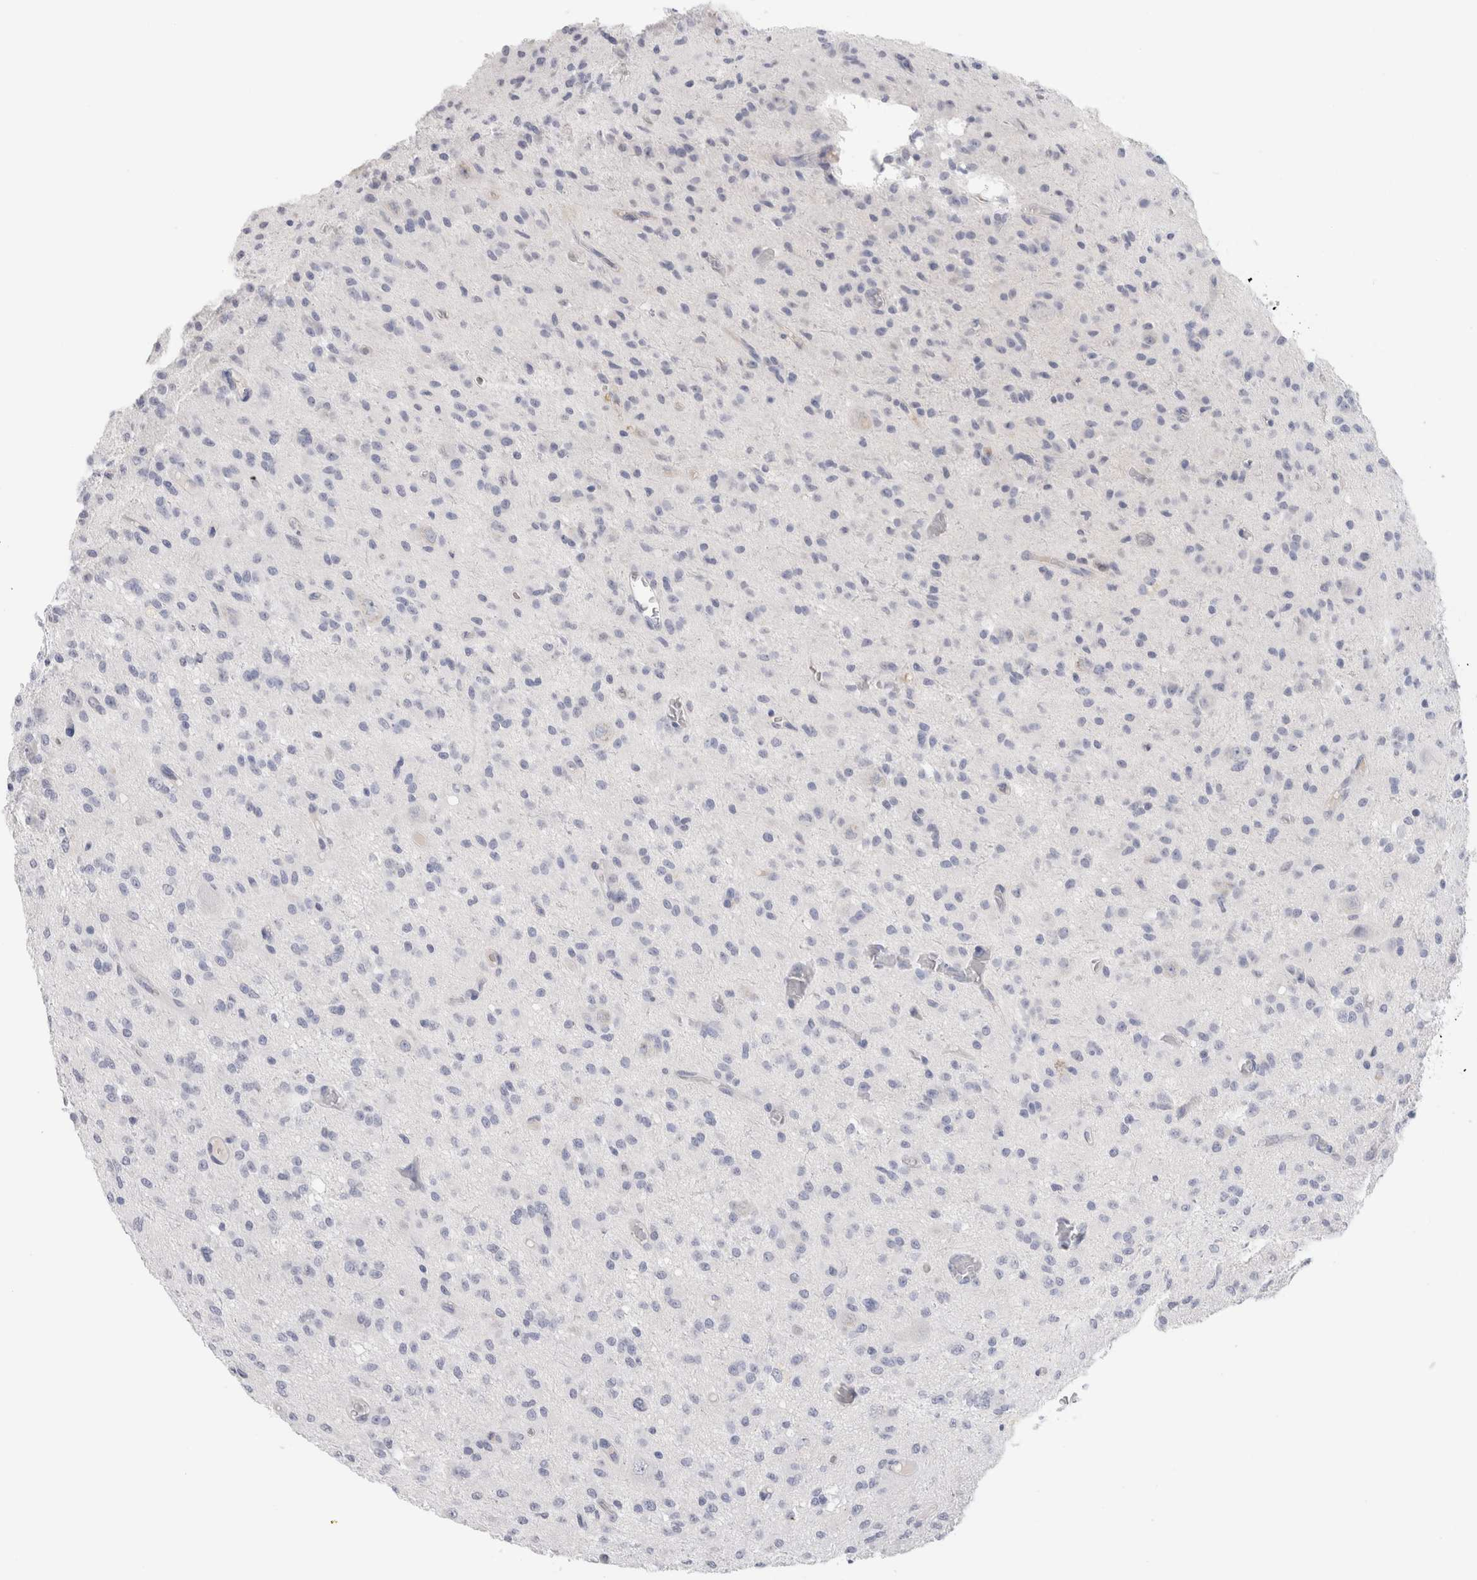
{"staining": {"intensity": "negative", "quantity": "none", "location": "none"}, "tissue": "glioma", "cell_type": "Tumor cells", "image_type": "cancer", "snomed": [{"axis": "morphology", "description": "Glioma, malignant, High grade"}, {"axis": "topography", "description": "Brain"}], "caption": "Malignant high-grade glioma stained for a protein using immunohistochemistry demonstrates no expression tumor cells.", "gene": "LAMP3", "patient": {"sex": "female", "age": 59}}